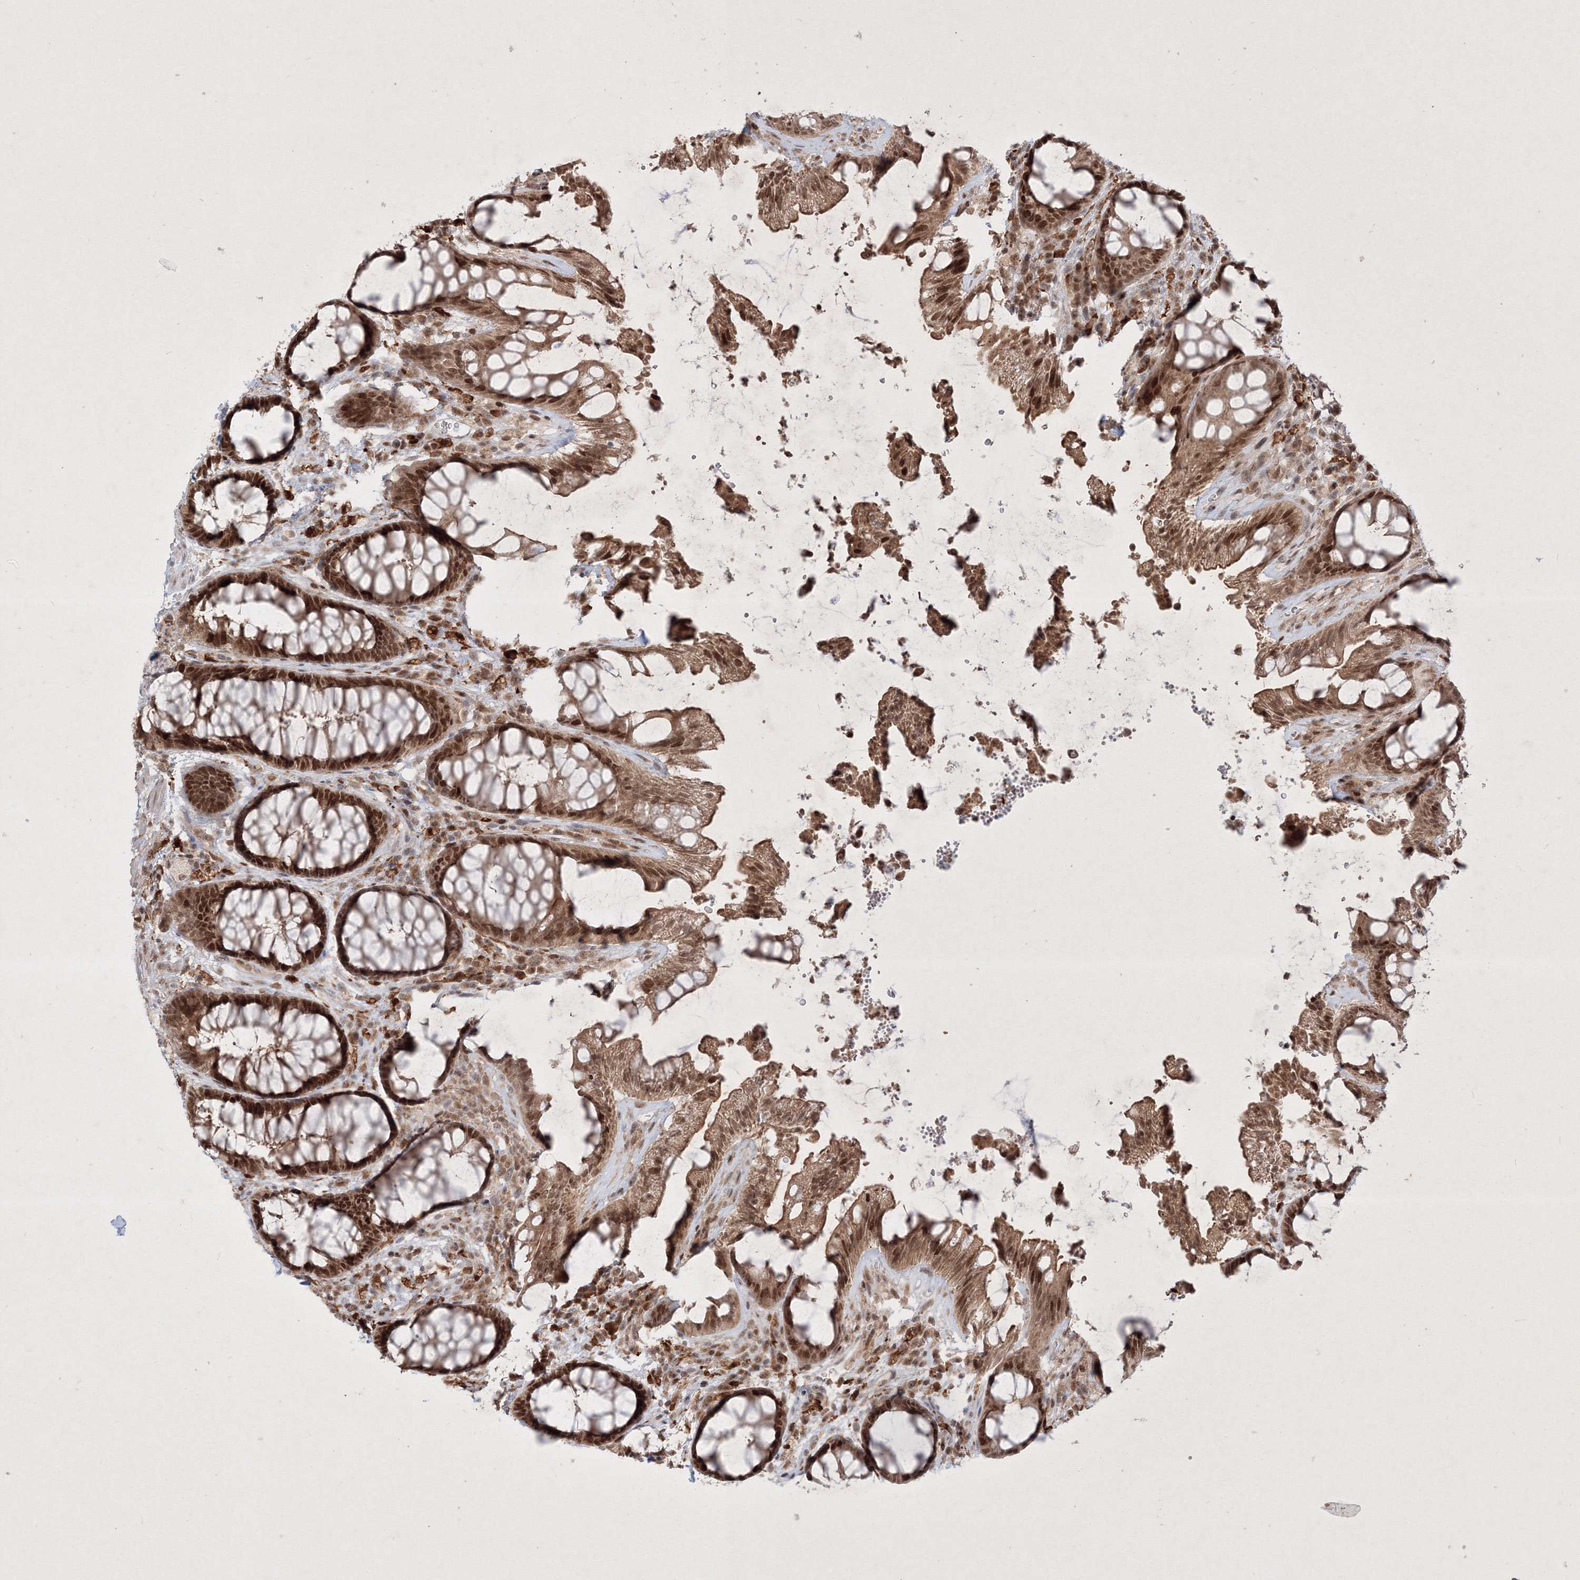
{"staining": {"intensity": "moderate", "quantity": ">75%", "location": "cytoplasmic/membranous,nuclear"}, "tissue": "rectum", "cell_type": "Glandular cells", "image_type": "normal", "snomed": [{"axis": "morphology", "description": "Normal tissue, NOS"}, {"axis": "topography", "description": "Rectum"}], "caption": "Immunohistochemical staining of unremarkable rectum exhibits >75% levels of moderate cytoplasmic/membranous,nuclear protein staining in about >75% of glandular cells. The staining is performed using DAB (3,3'-diaminobenzidine) brown chromogen to label protein expression. The nuclei are counter-stained blue using hematoxylin.", "gene": "TAB1", "patient": {"sex": "female", "age": 46}}